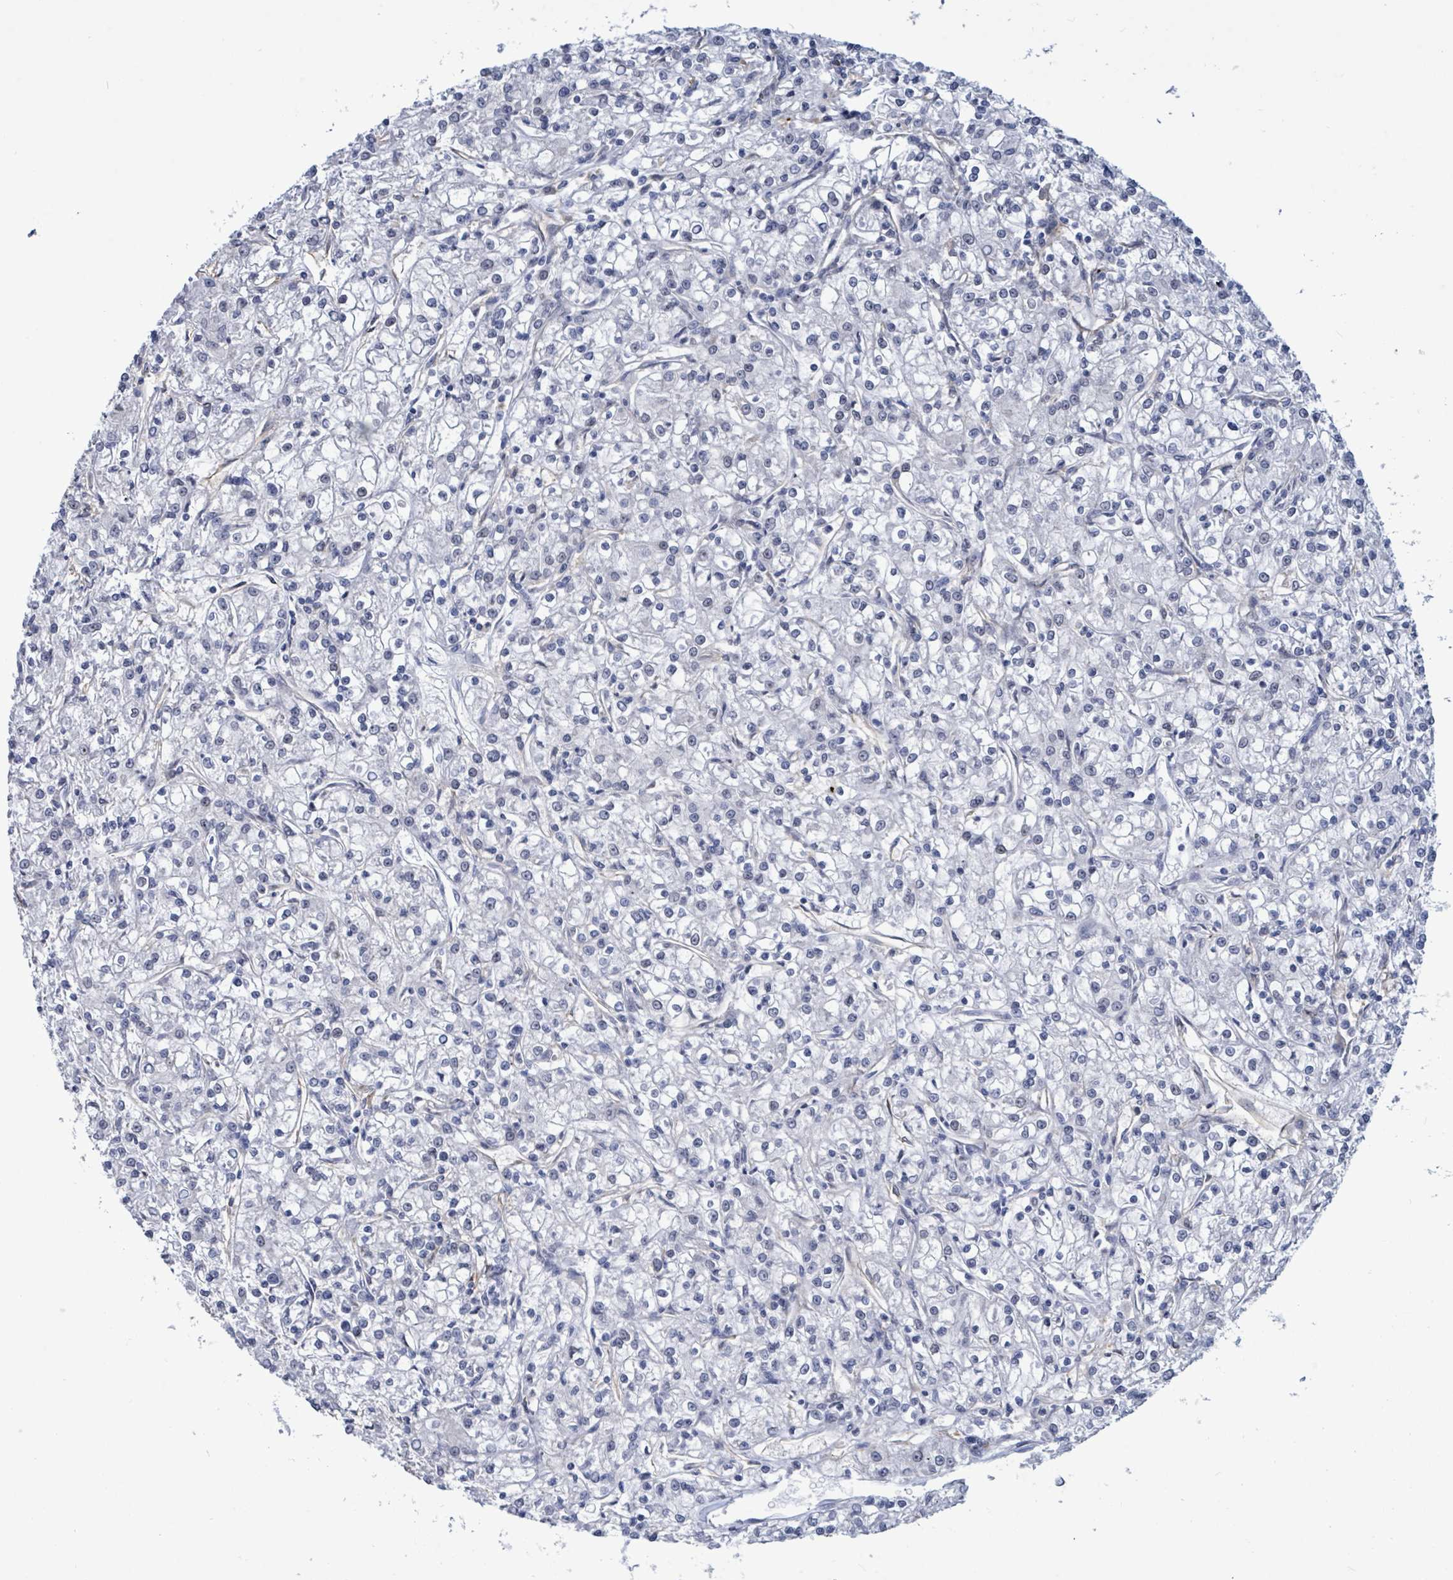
{"staining": {"intensity": "negative", "quantity": "none", "location": "none"}, "tissue": "renal cancer", "cell_type": "Tumor cells", "image_type": "cancer", "snomed": [{"axis": "morphology", "description": "Adenocarcinoma, NOS"}, {"axis": "topography", "description": "Kidney"}], "caption": "This is a histopathology image of immunohistochemistry staining of adenocarcinoma (renal), which shows no expression in tumor cells.", "gene": "RRN3", "patient": {"sex": "female", "age": 59}}